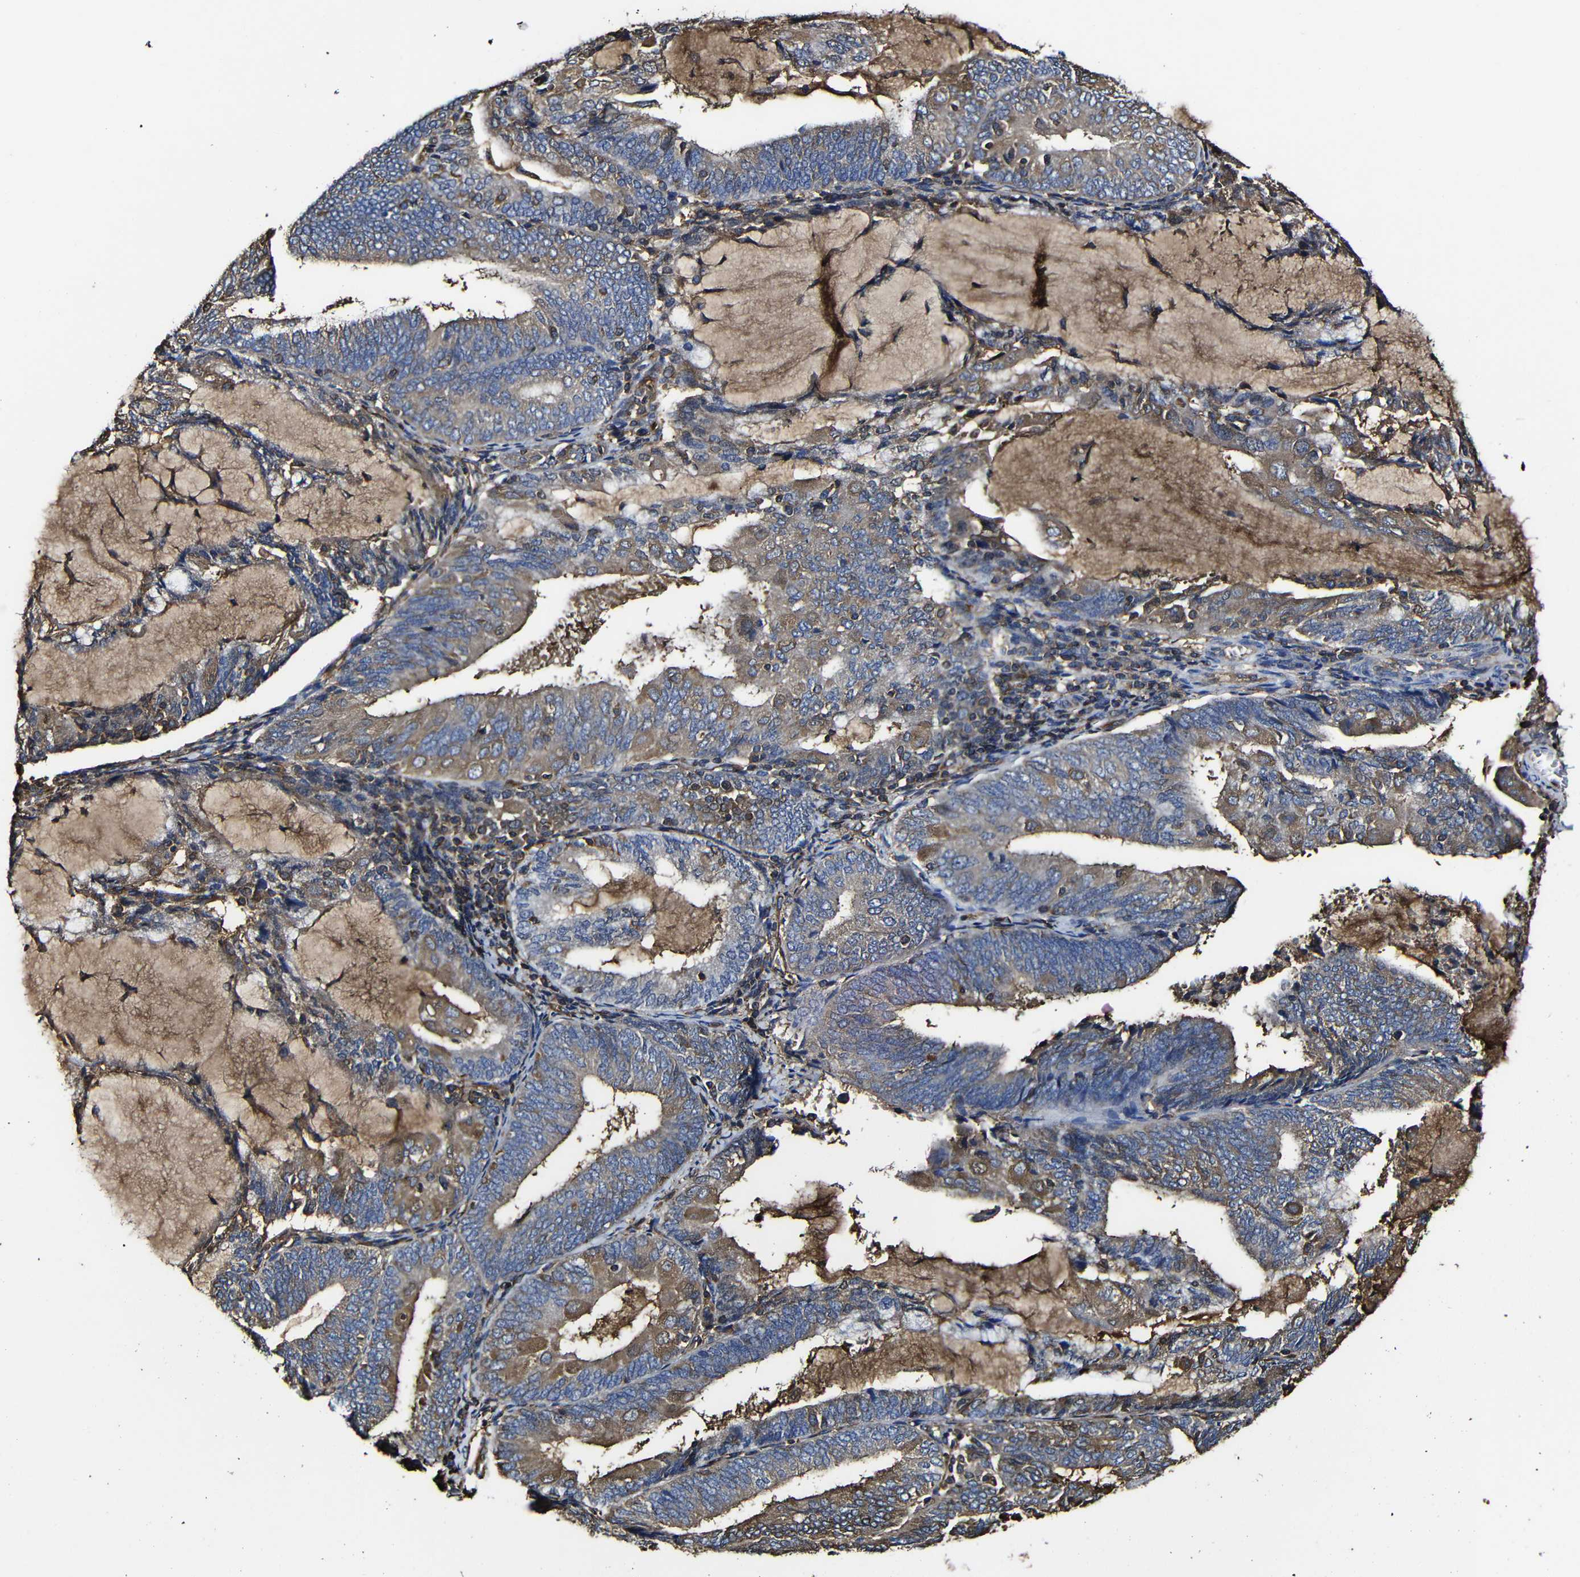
{"staining": {"intensity": "moderate", "quantity": "25%-75%", "location": "cytoplasmic/membranous"}, "tissue": "endometrial cancer", "cell_type": "Tumor cells", "image_type": "cancer", "snomed": [{"axis": "morphology", "description": "Adenocarcinoma, NOS"}, {"axis": "topography", "description": "Endometrium"}], "caption": "This is an image of immunohistochemistry (IHC) staining of endometrial cancer, which shows moderate positivity in the cytoplasmic/membranous of tumor cells.", "gene": "MSN", "patient": {"sex": "female", "age": 81}}